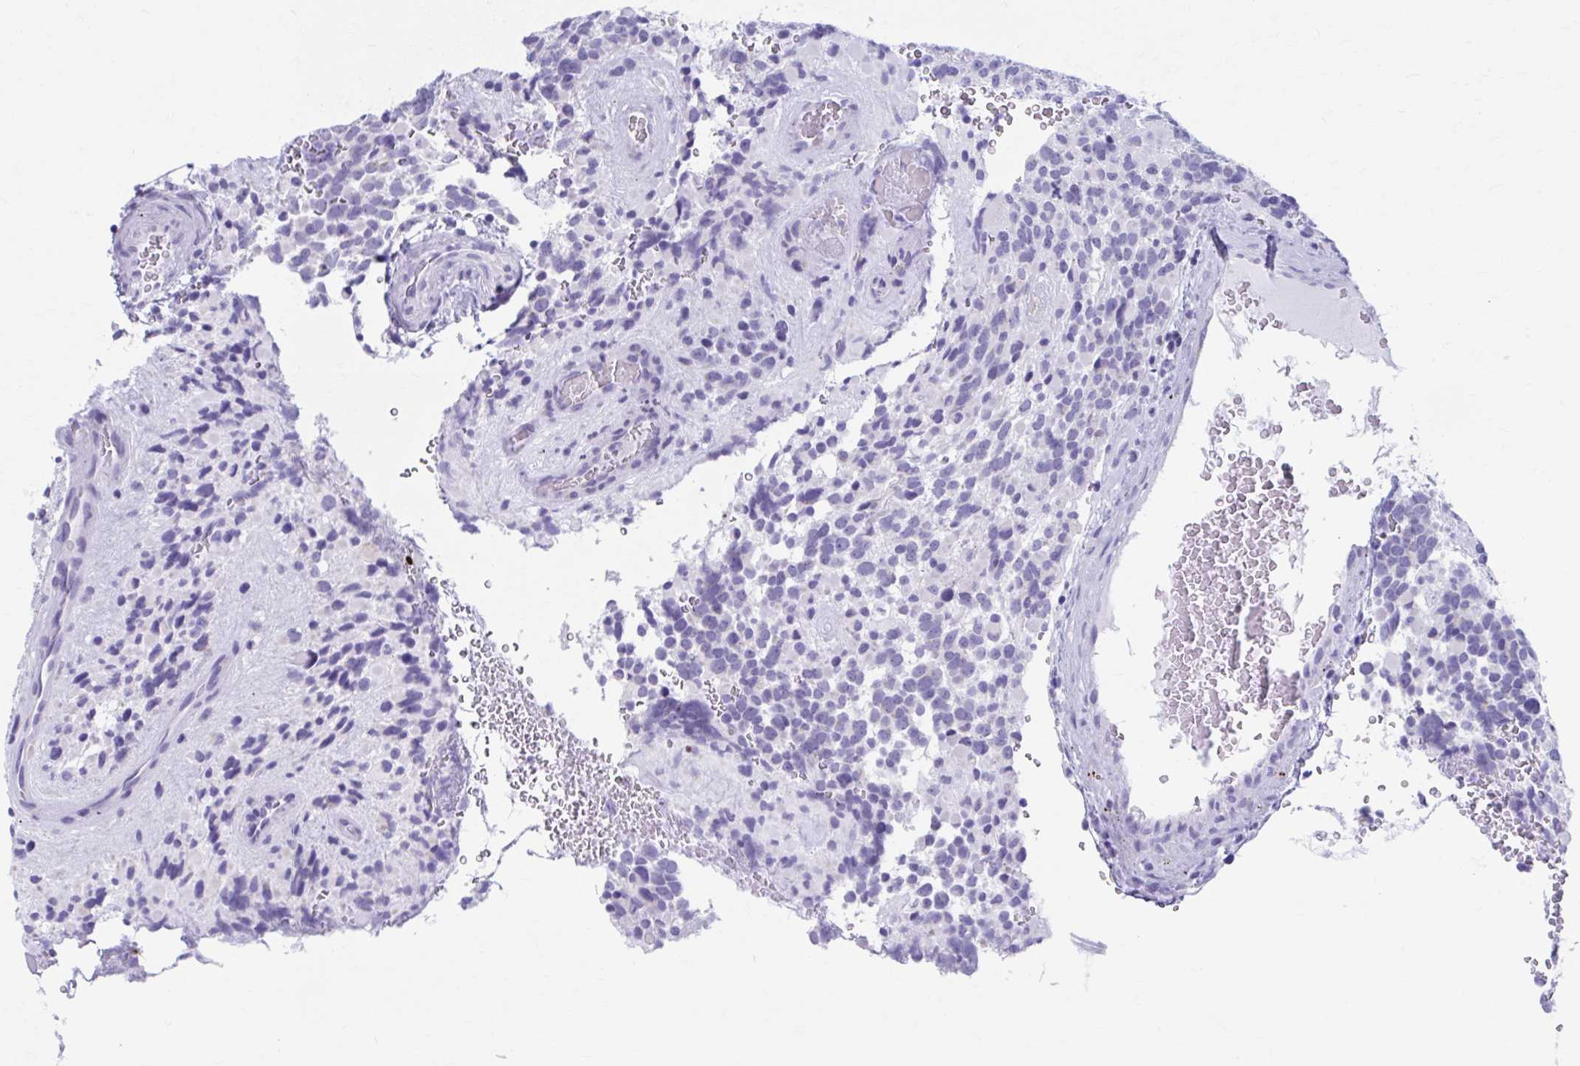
{"staining": {"intensity": "negative", "quantity": "none", "location": "none"}, "tissue": "glioma", "cell_type": "Tumor cells", "image_type": "cancer", "snomed": [{"axis": "morphology", "description": "Glioma, malignant, High grade"}, {"axis": "topography", "description": "Brain"}], "caption": "An image of human high-grade glioma (malignant) is negative for staining in tumor cells. The staining is performed using DAB brown chromogen with nuclei counter-stained in using hematoxylin.", "gene": "KCNE2", "patient": {"sex": "female", "age": 40}}